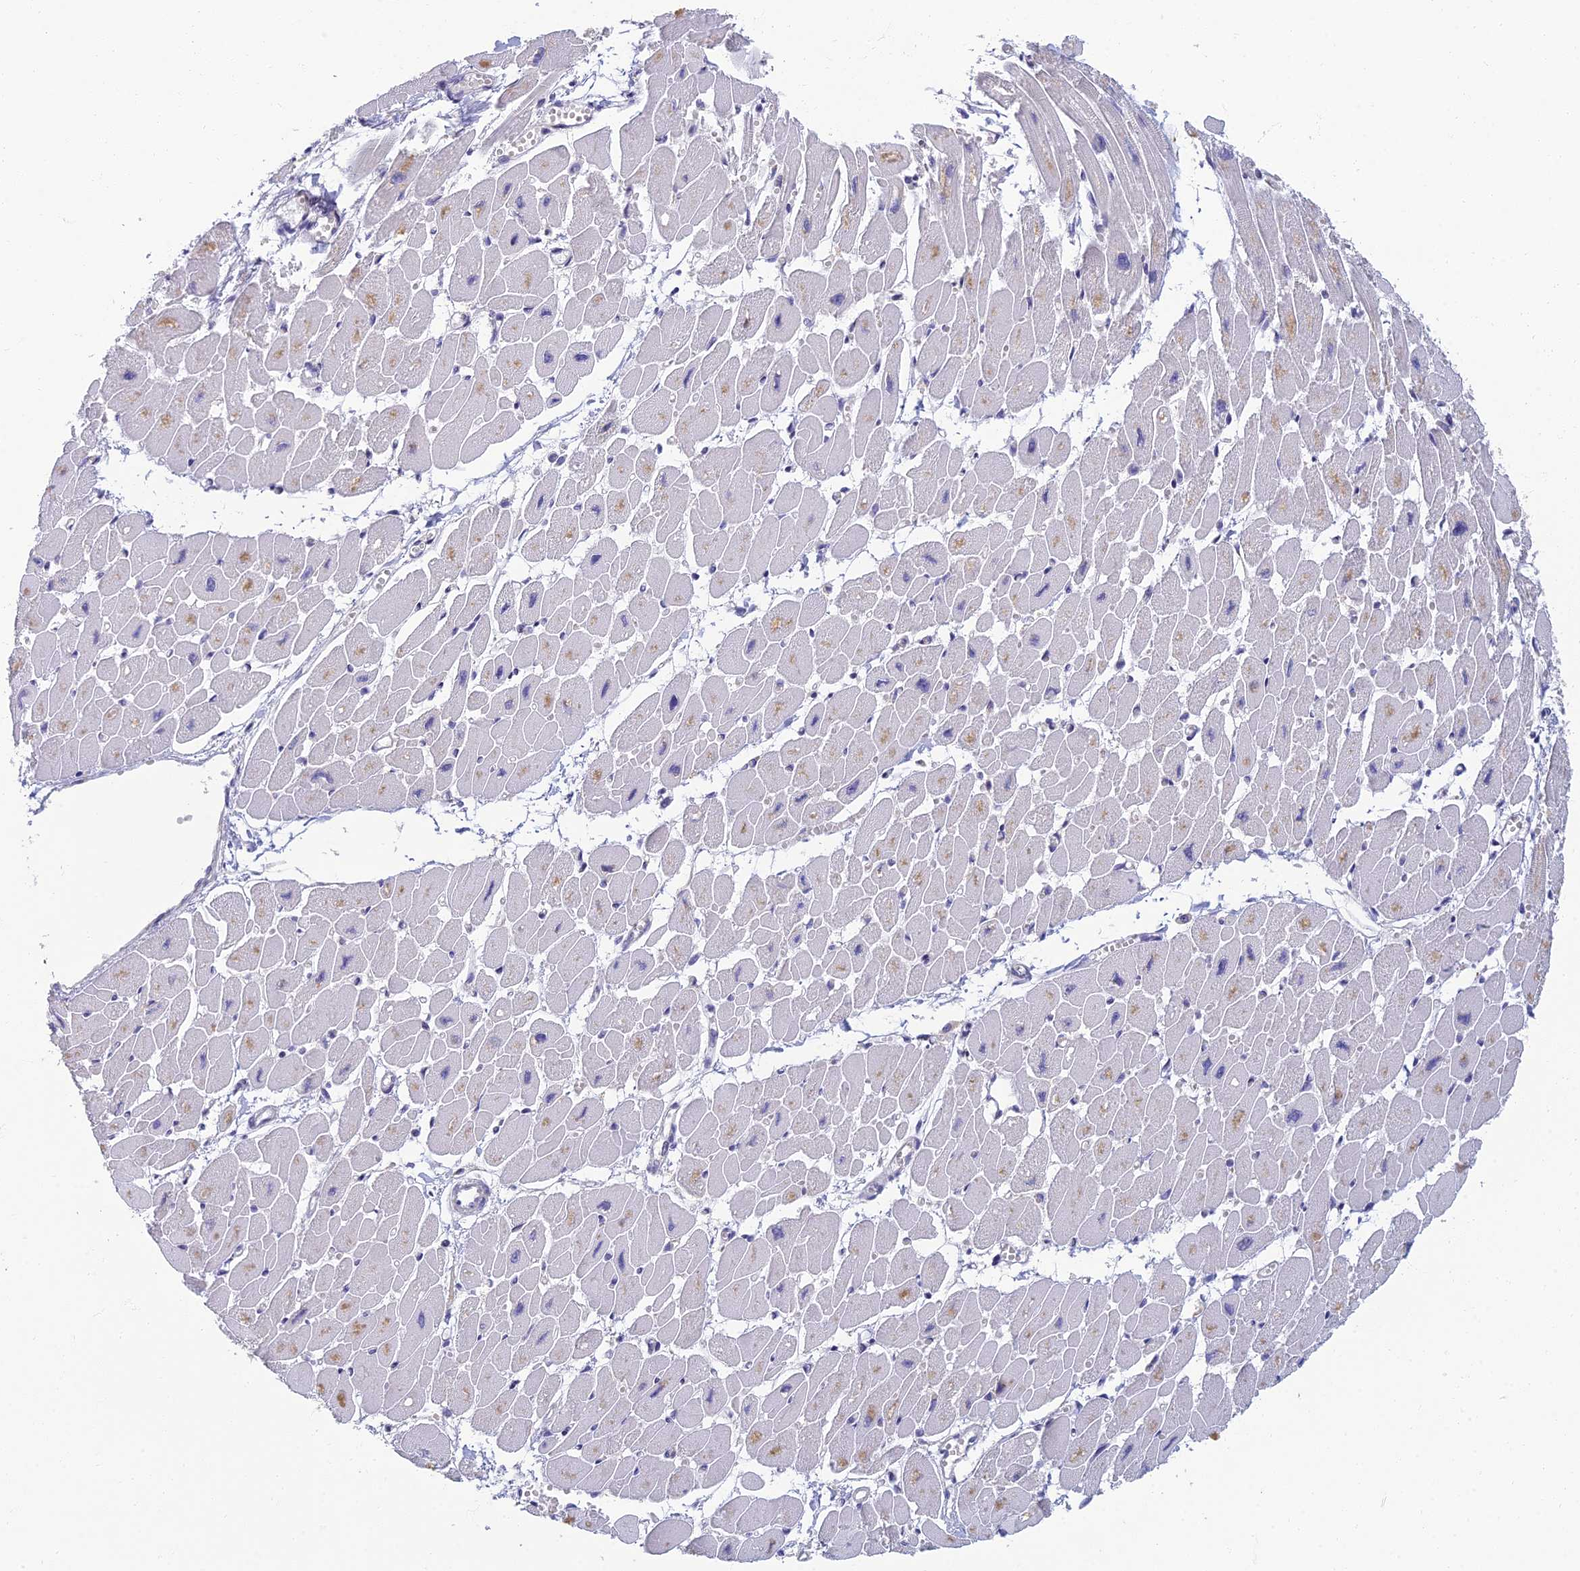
{"staining": {"intensity": "negative", "quantity": "none", "location": "none"}, "tissue": "heart muscle", "cell_type": "Cardiomyocytes", "image_type": "normal", "snomed": [{"axis": "morphology", "description": "Normal tissue, NOS"}, {"axis": "topography", "description": "Heart"}], "caption": "IHC image of unremarkable heart muscle: human heart muscle stained with DAB (3,3'-diaminobenzidine) reveals no significant protein expression in cardiomyocytes.", "gene": "NEURL1", "patient": {"sex": "female", "age": 54}}